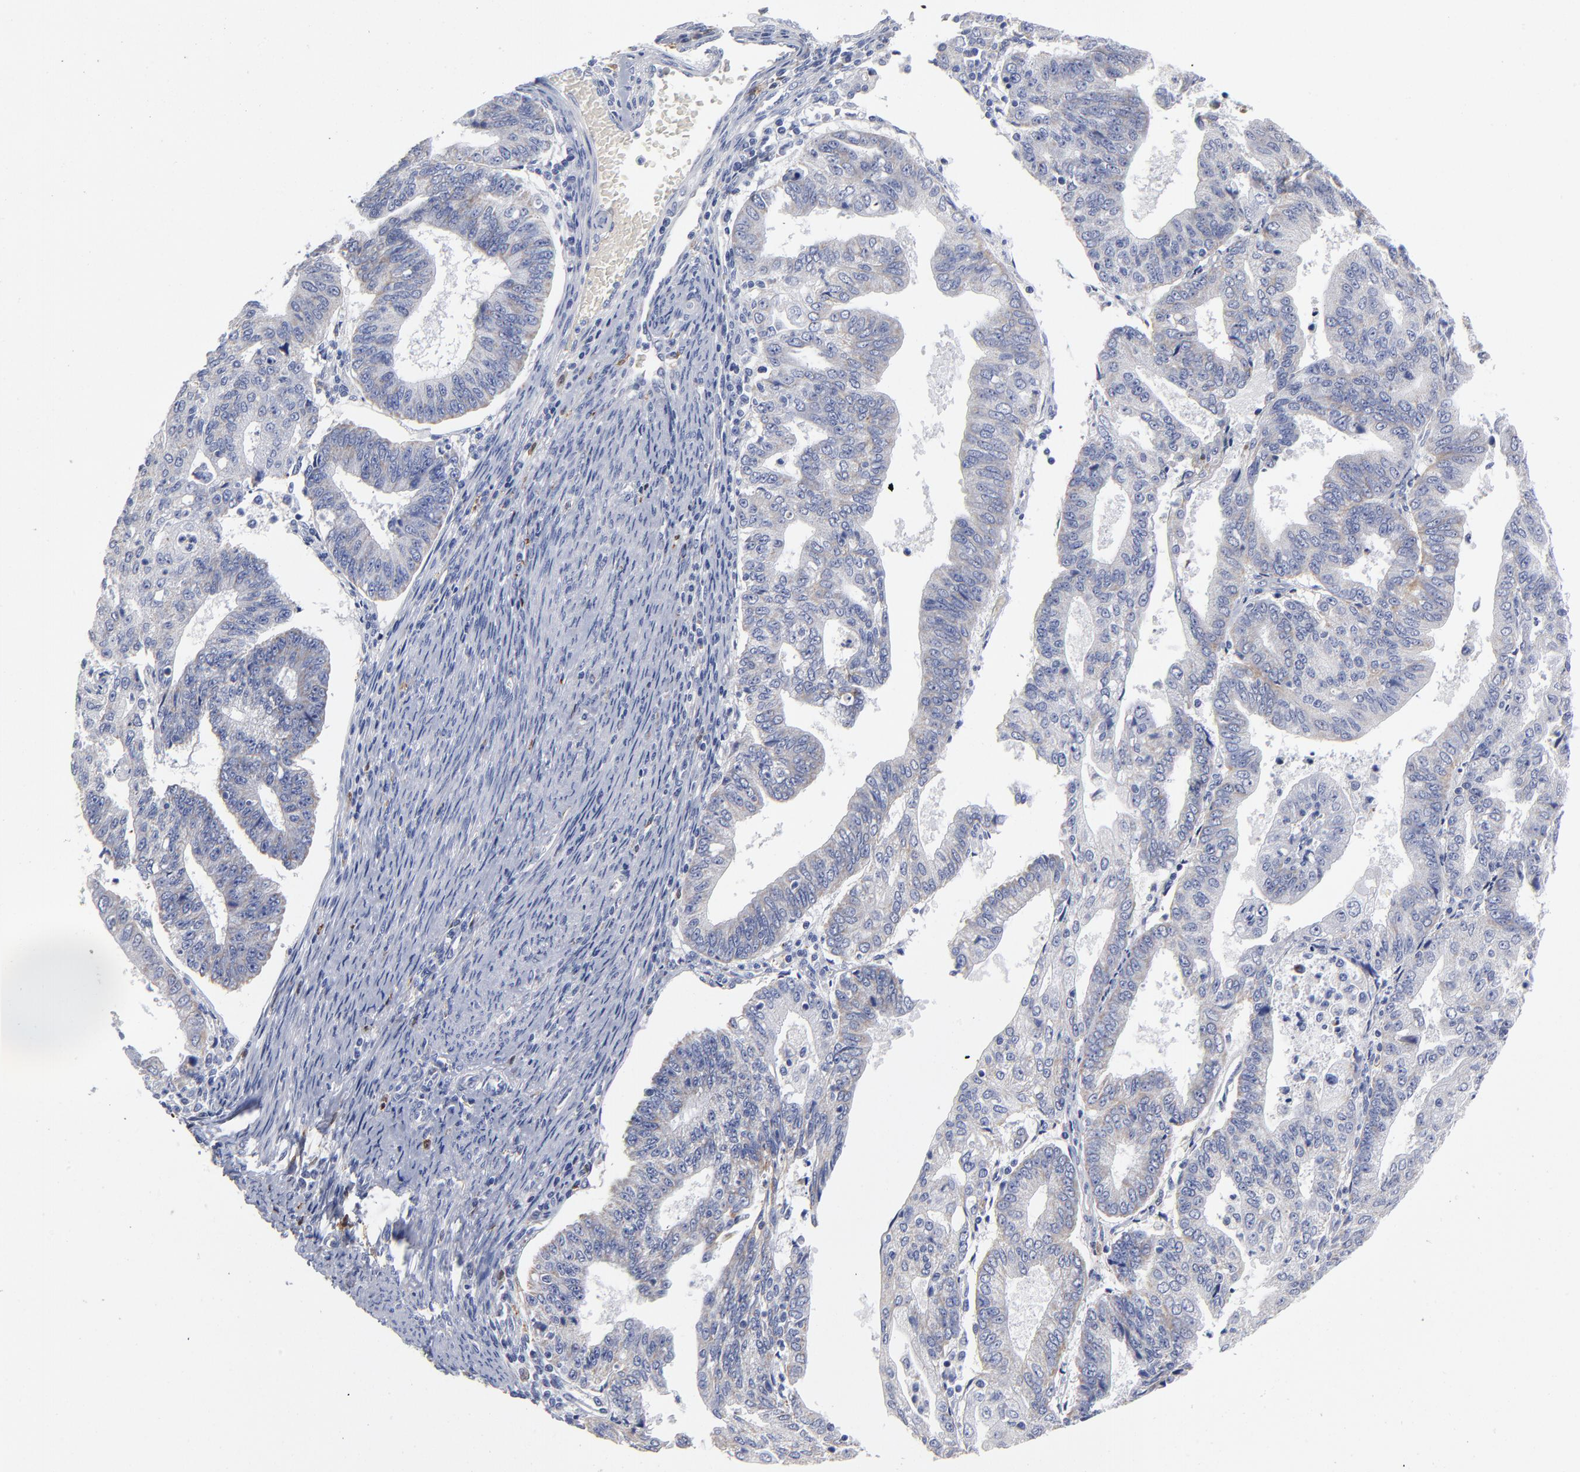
{"staining": {"intensity": "weak", "quantity": "<25%", "location": "cytoplasmic/membranous"}, "tissue": "endometrial cancer", "cell_type": "Tumor cells", "image_type": "cancer", "snomed": [{"axis": "morphology", "description": "Adenocarcinoma, NOS"}, {"axis": "topography", "description": "Endometrium"}], "caption": "DAB immunohistochemical staining of human endometrial adenocarcinoma reveals no significant positivity in tumor cells.", "gene": "PTP4A1", "patient": {"sex": "female", "age": 56}}